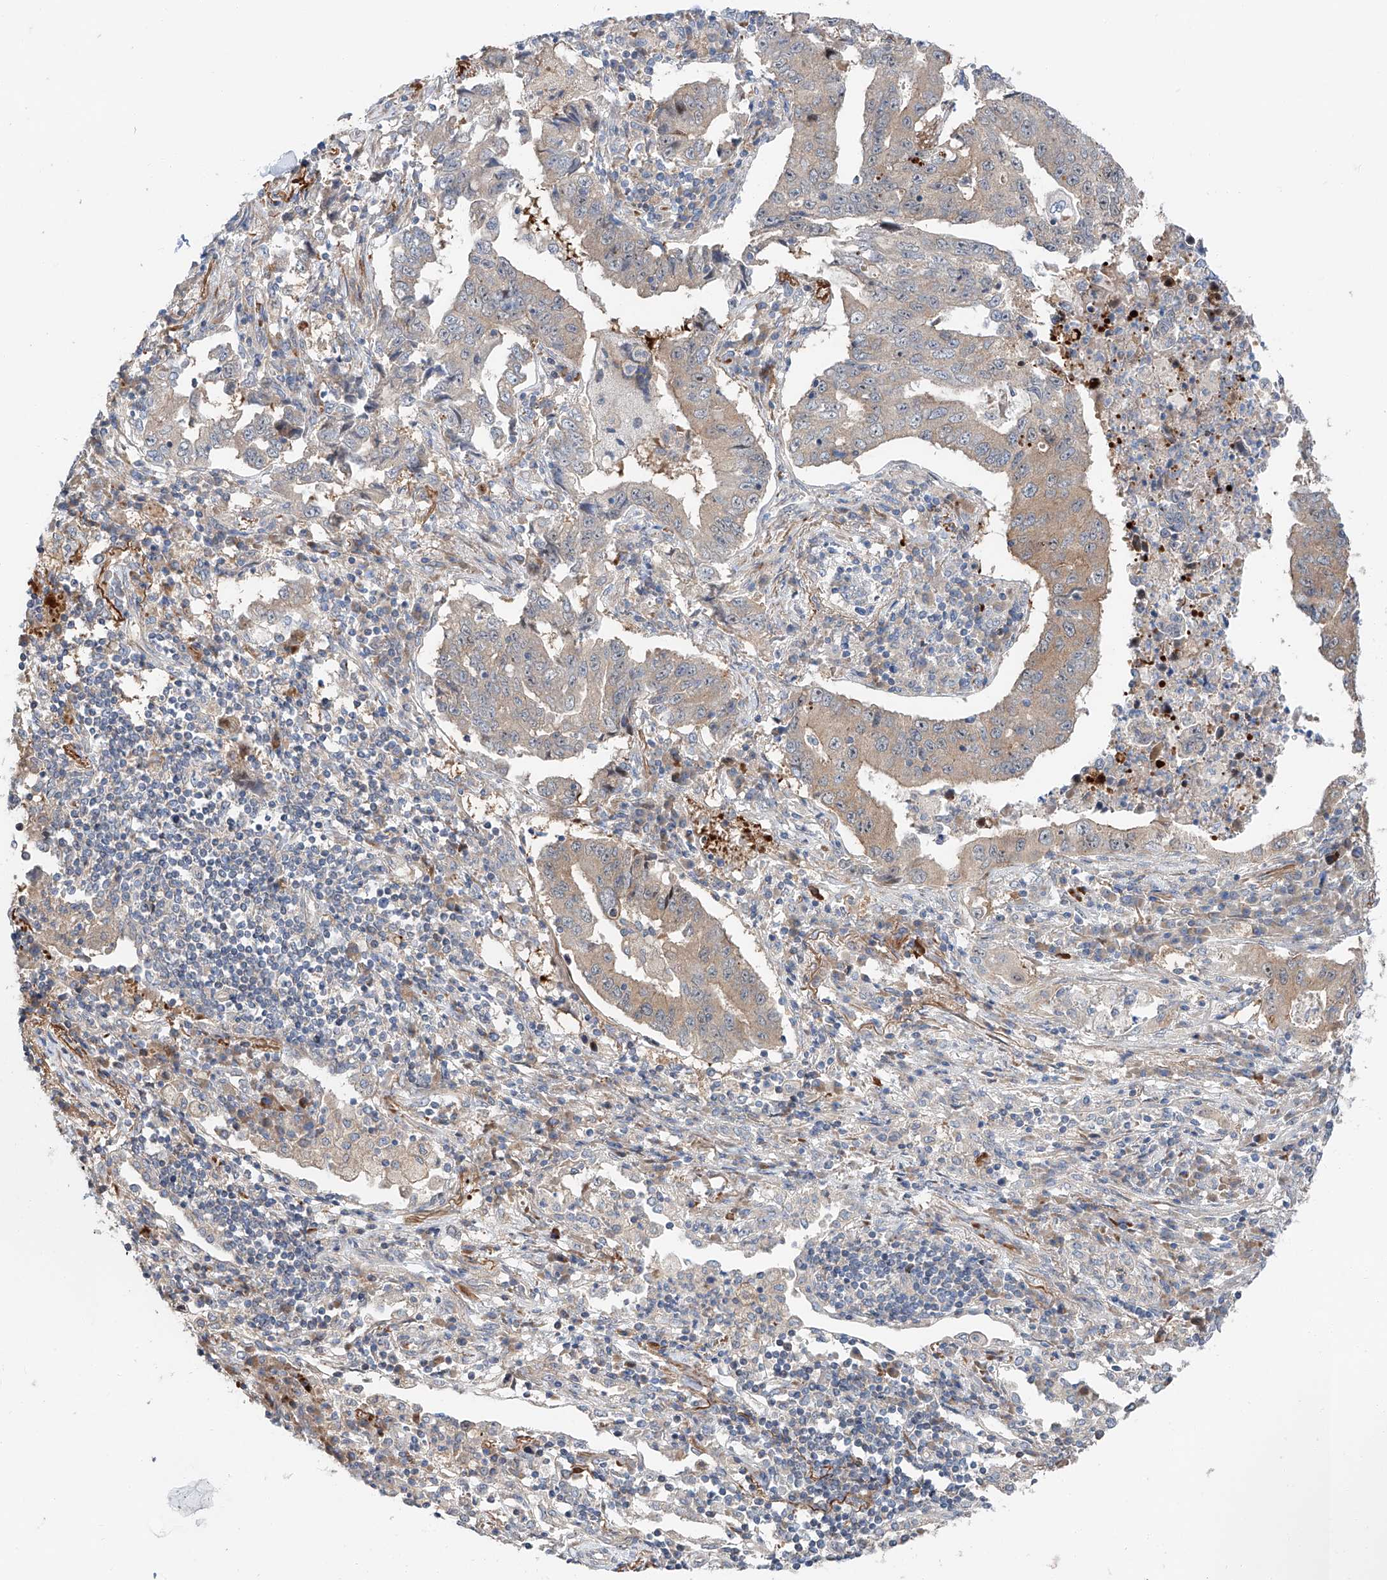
{"staining": {"intensity": "weak", "quantity": "25%-75%", "location": "cytoplasmic/membranous"}, "tissue": "lung cancer", "cell_type": "Tumor cells", "image_type": "cancer", "snomed": [{"axis": "morphology", "description": "Adenocarcinoma, NOS"}, {"axis": "topography", "description": "Lung"}], "caption": "IHC (DAB (3,3'-diaminobenzidine)) staining of lung adenocarcinoma shows weak cytoplasmic/membranous protein staining in approximately 25%-75% of tumor cells.", "gene": "USF3", "patient": {"sex": "female", "age": 51}}